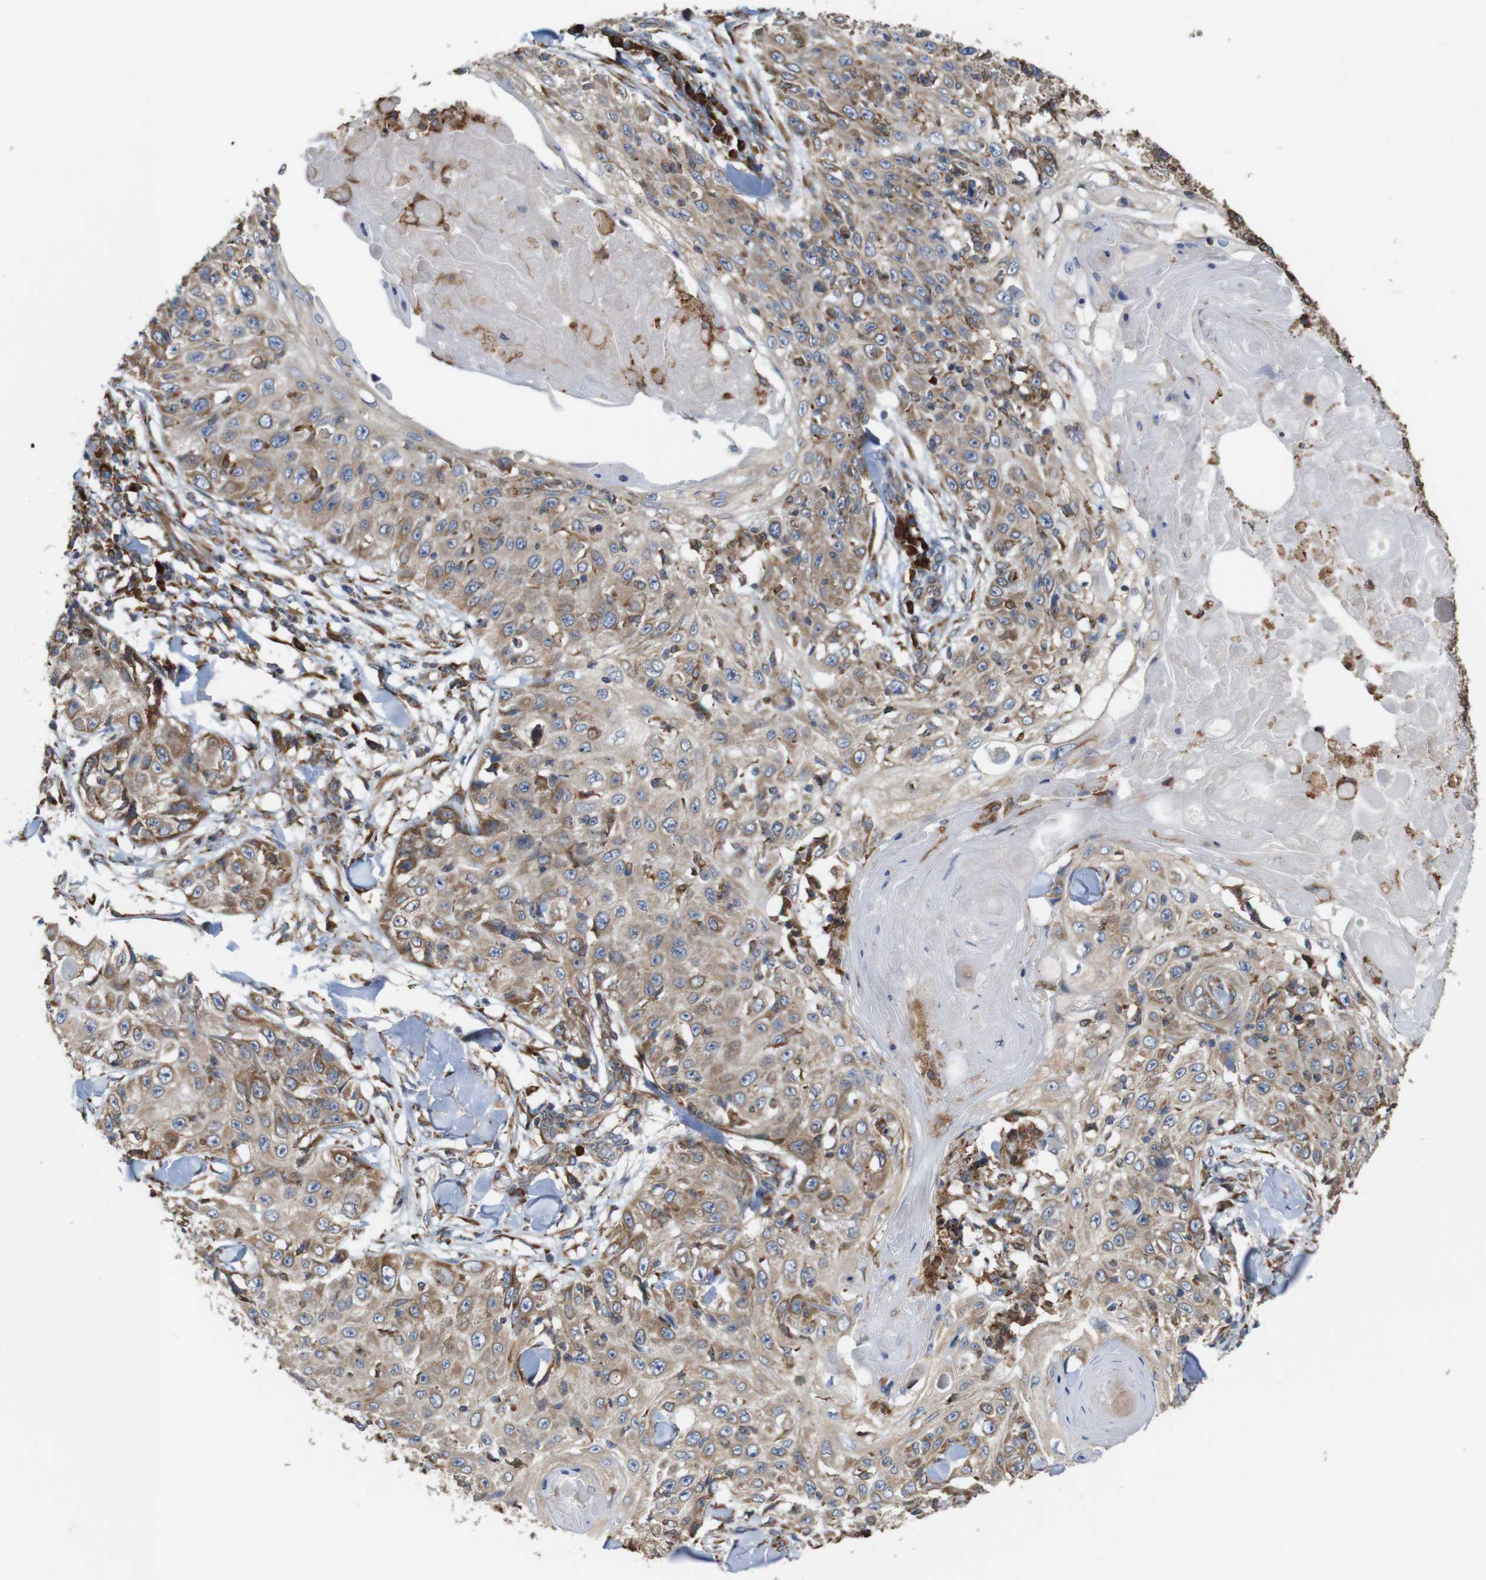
{"staining": {"intensity": "moderate", "quantity": ">75%", "location": "cytoplasmic/membranous"}, "tissue": "skin cancer", "cell_type": "Tumor cells", "image_type": "cancer", "snomed": [{"axis": "morphology", "description": "Squamous cell carcinoma, NOS"}, {"axis": "topography", "description": "Skin"}], "caption": "DAB immunohistochemical staining of skin cancer displays moderate cytoplasmic/membranous protein positivity in about >75% of tumor cells.", "gene": "UGGT1", "patient": {"sex": "male", "age": 86}}